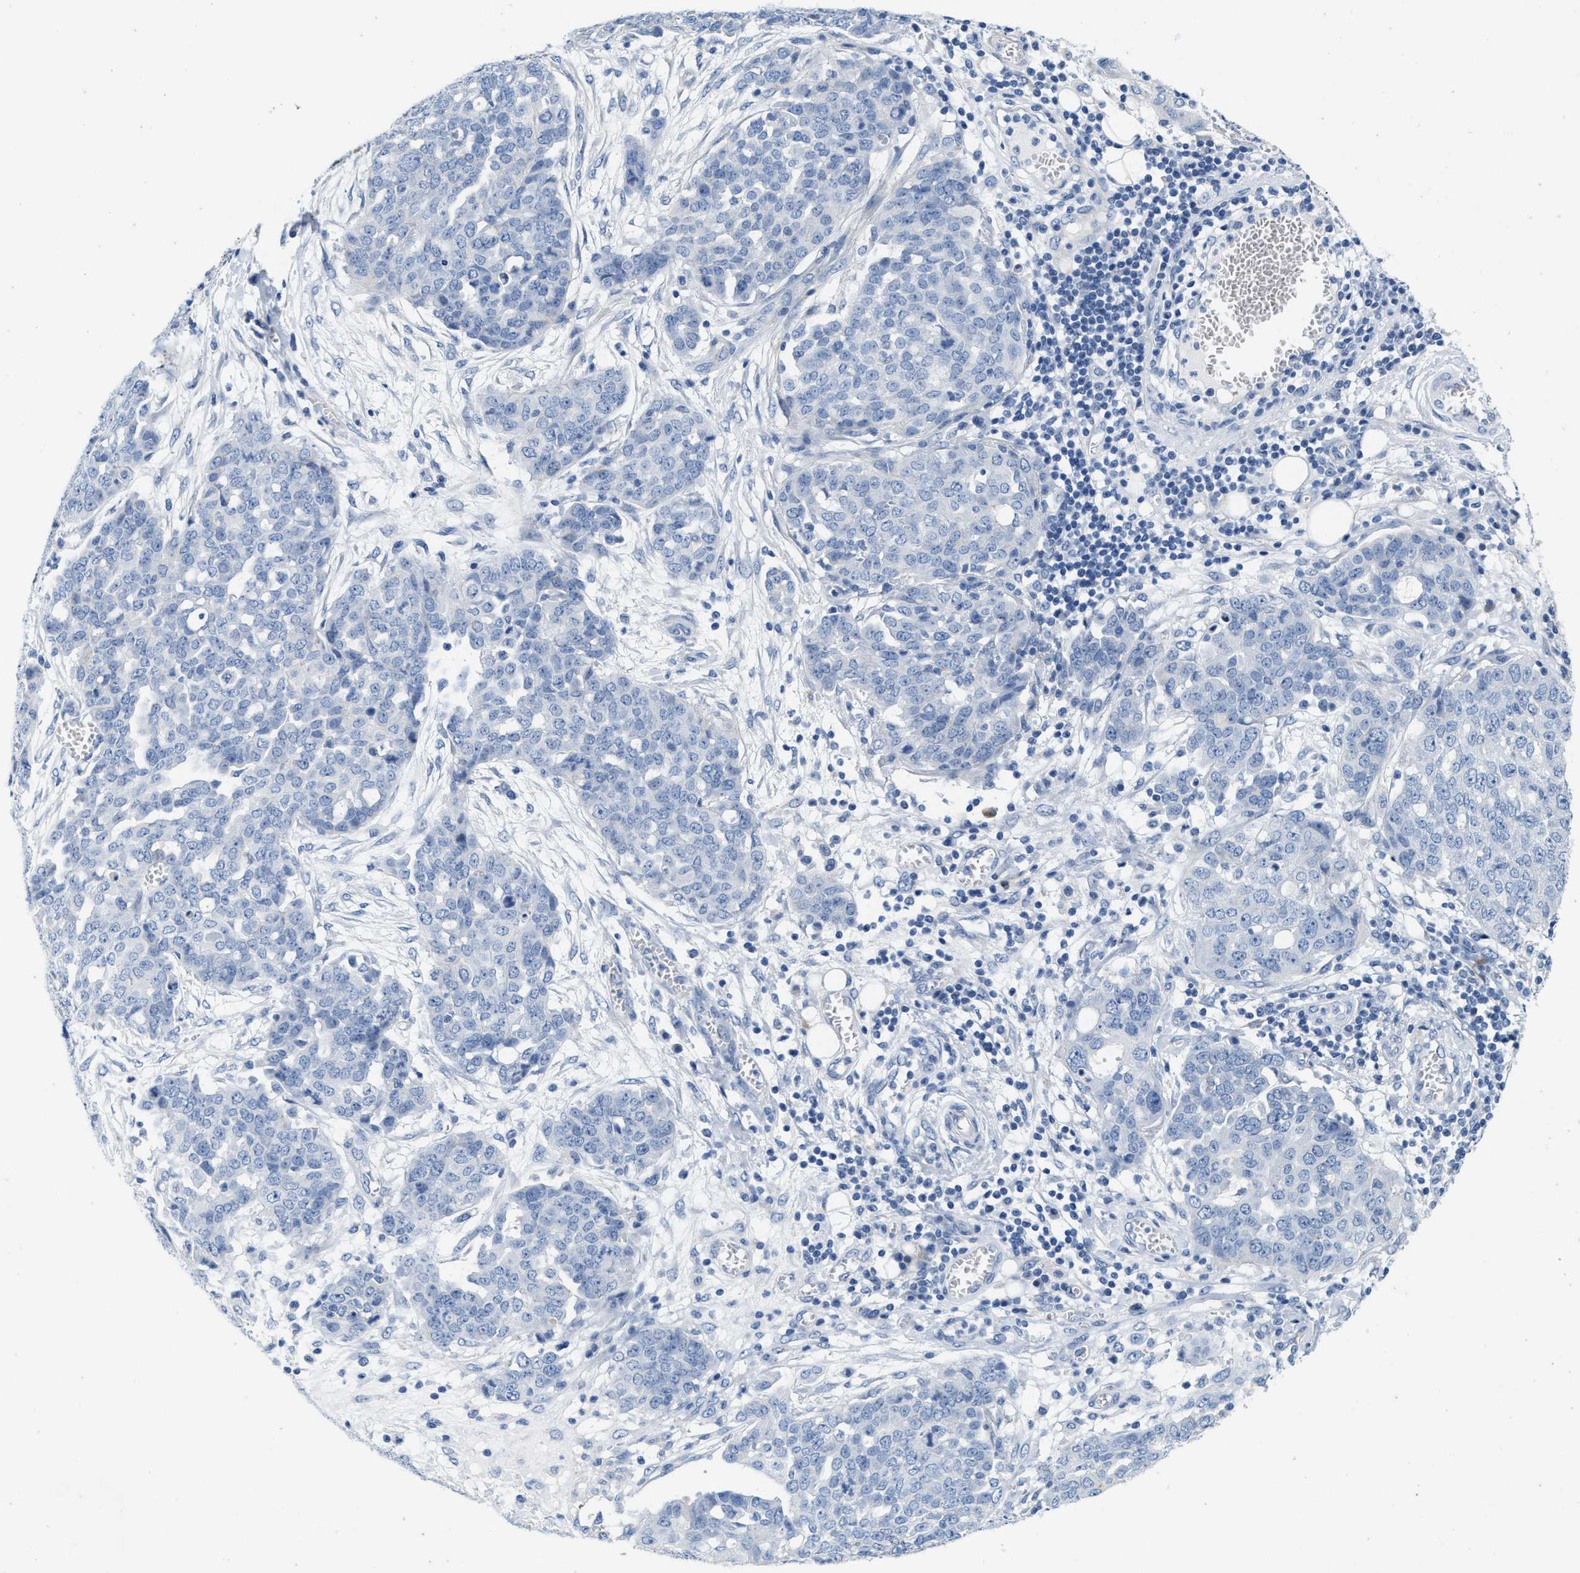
{"staining": {"intensity": "negative", "quantity": "none", "location": "none"}, "tissue": "ovarian cancer", "cell_type": "Tumor cells", "image_type": "cancer", "snomed": [{"axis": "morphology", "description": "Cystadenocarcinoma, serous, NOS"}, {"axis": "topography", "description": "Soft tissue"}, {"axis": "topography", "description": "Ovary"}], "caption": "Immunohistochemistry photomicrograph of human ovarian cancer stained for a protein (brown), which demonstrates no positivity in tumor cells.", "gene": "ABCB11", "patient": {"sex": "female", "age": 57}}